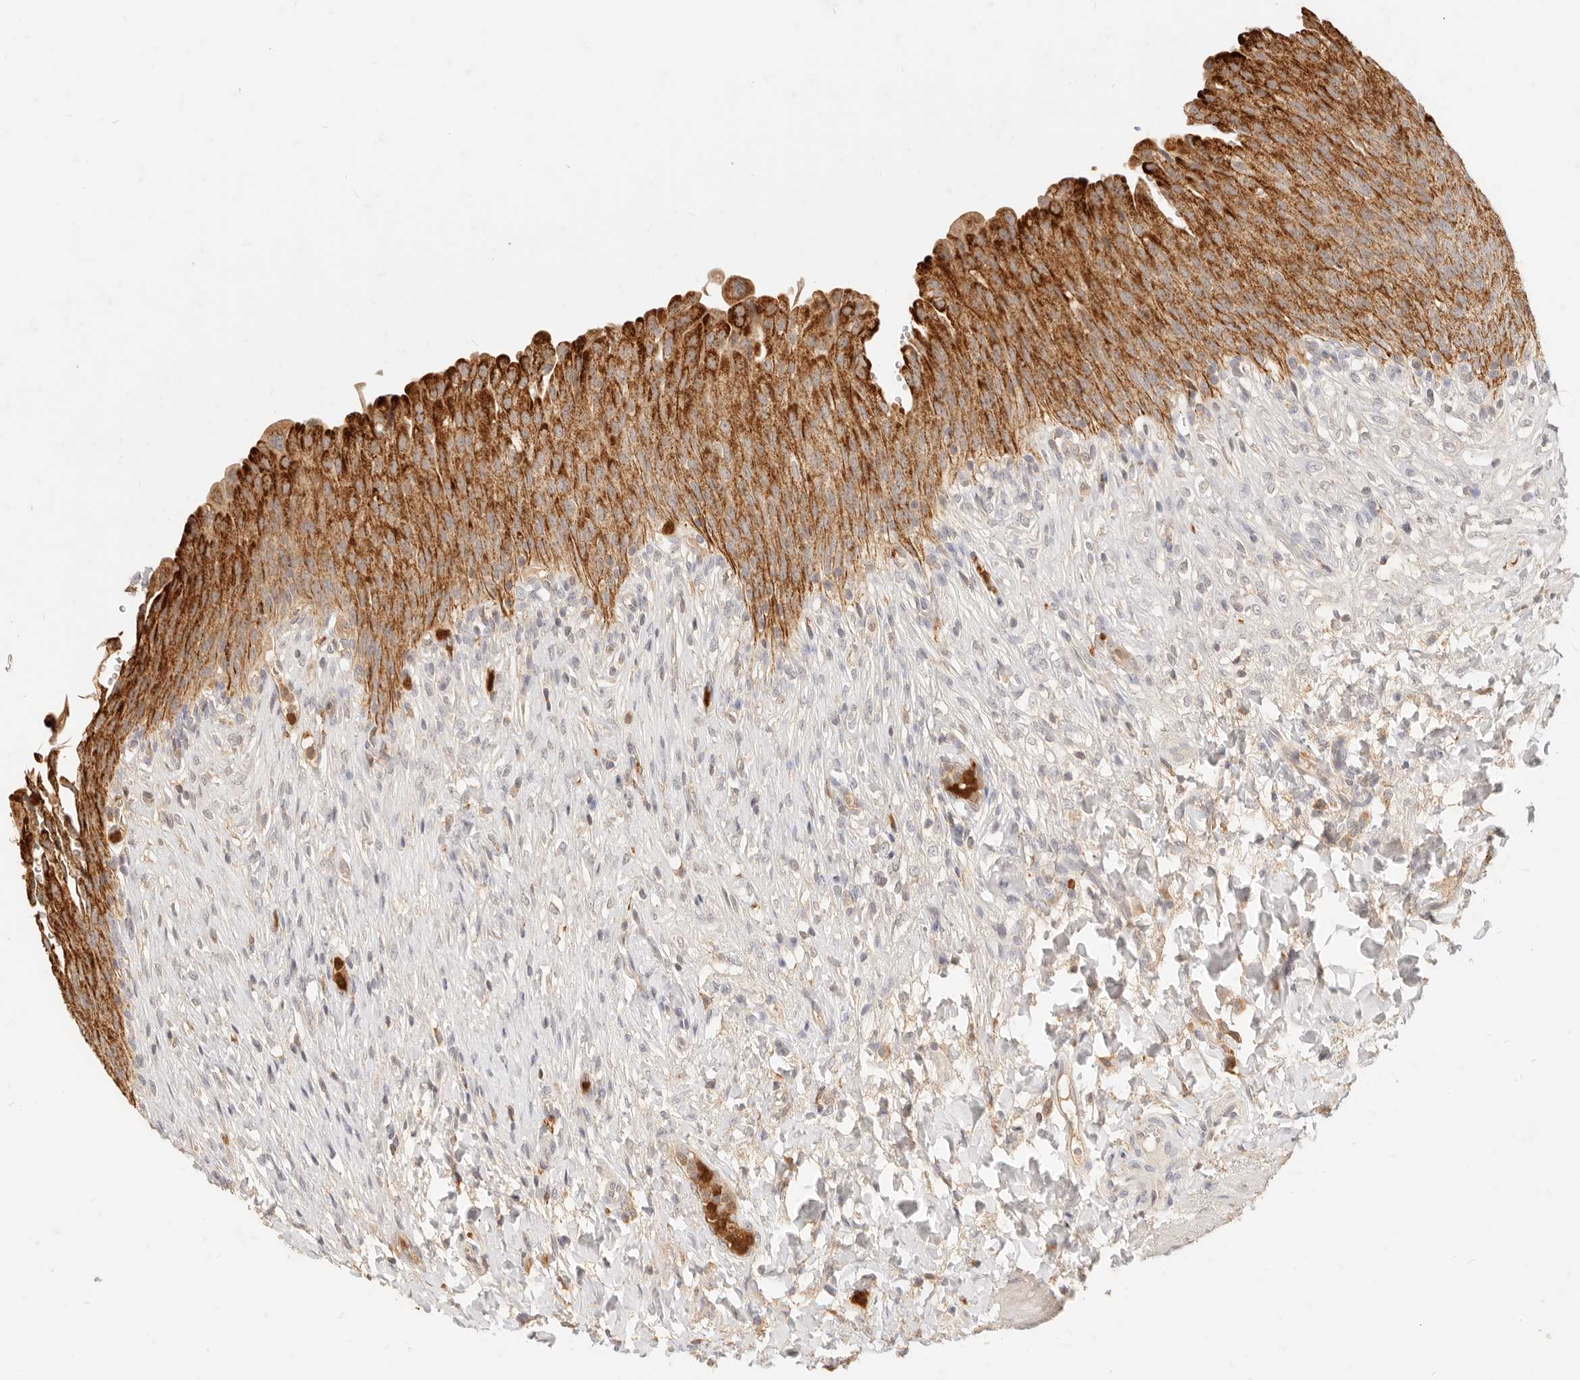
{"staining": {"intensity": "strong", "quantity": "25%-75%", "location": "cytoplasmic/membranous"}, "tissue": "urinary bladder", "cell_type": "Urothelial cells", "image_type": "normal", "snomed": [{"axis": "morphology", "description": "Urothelial carcinoma, High grade"}, {"axis": "topography", "description": "Urinary bladder"}], "caption": "Strong cytoplasmic/membranous staining is present in about 25%-75% of urothelial cells in benign urinary bladder. (IHC, brightfield microscopy, high magnification).", "gene": "TMTC2", "patient": {"sex": "male", "age": 46}}